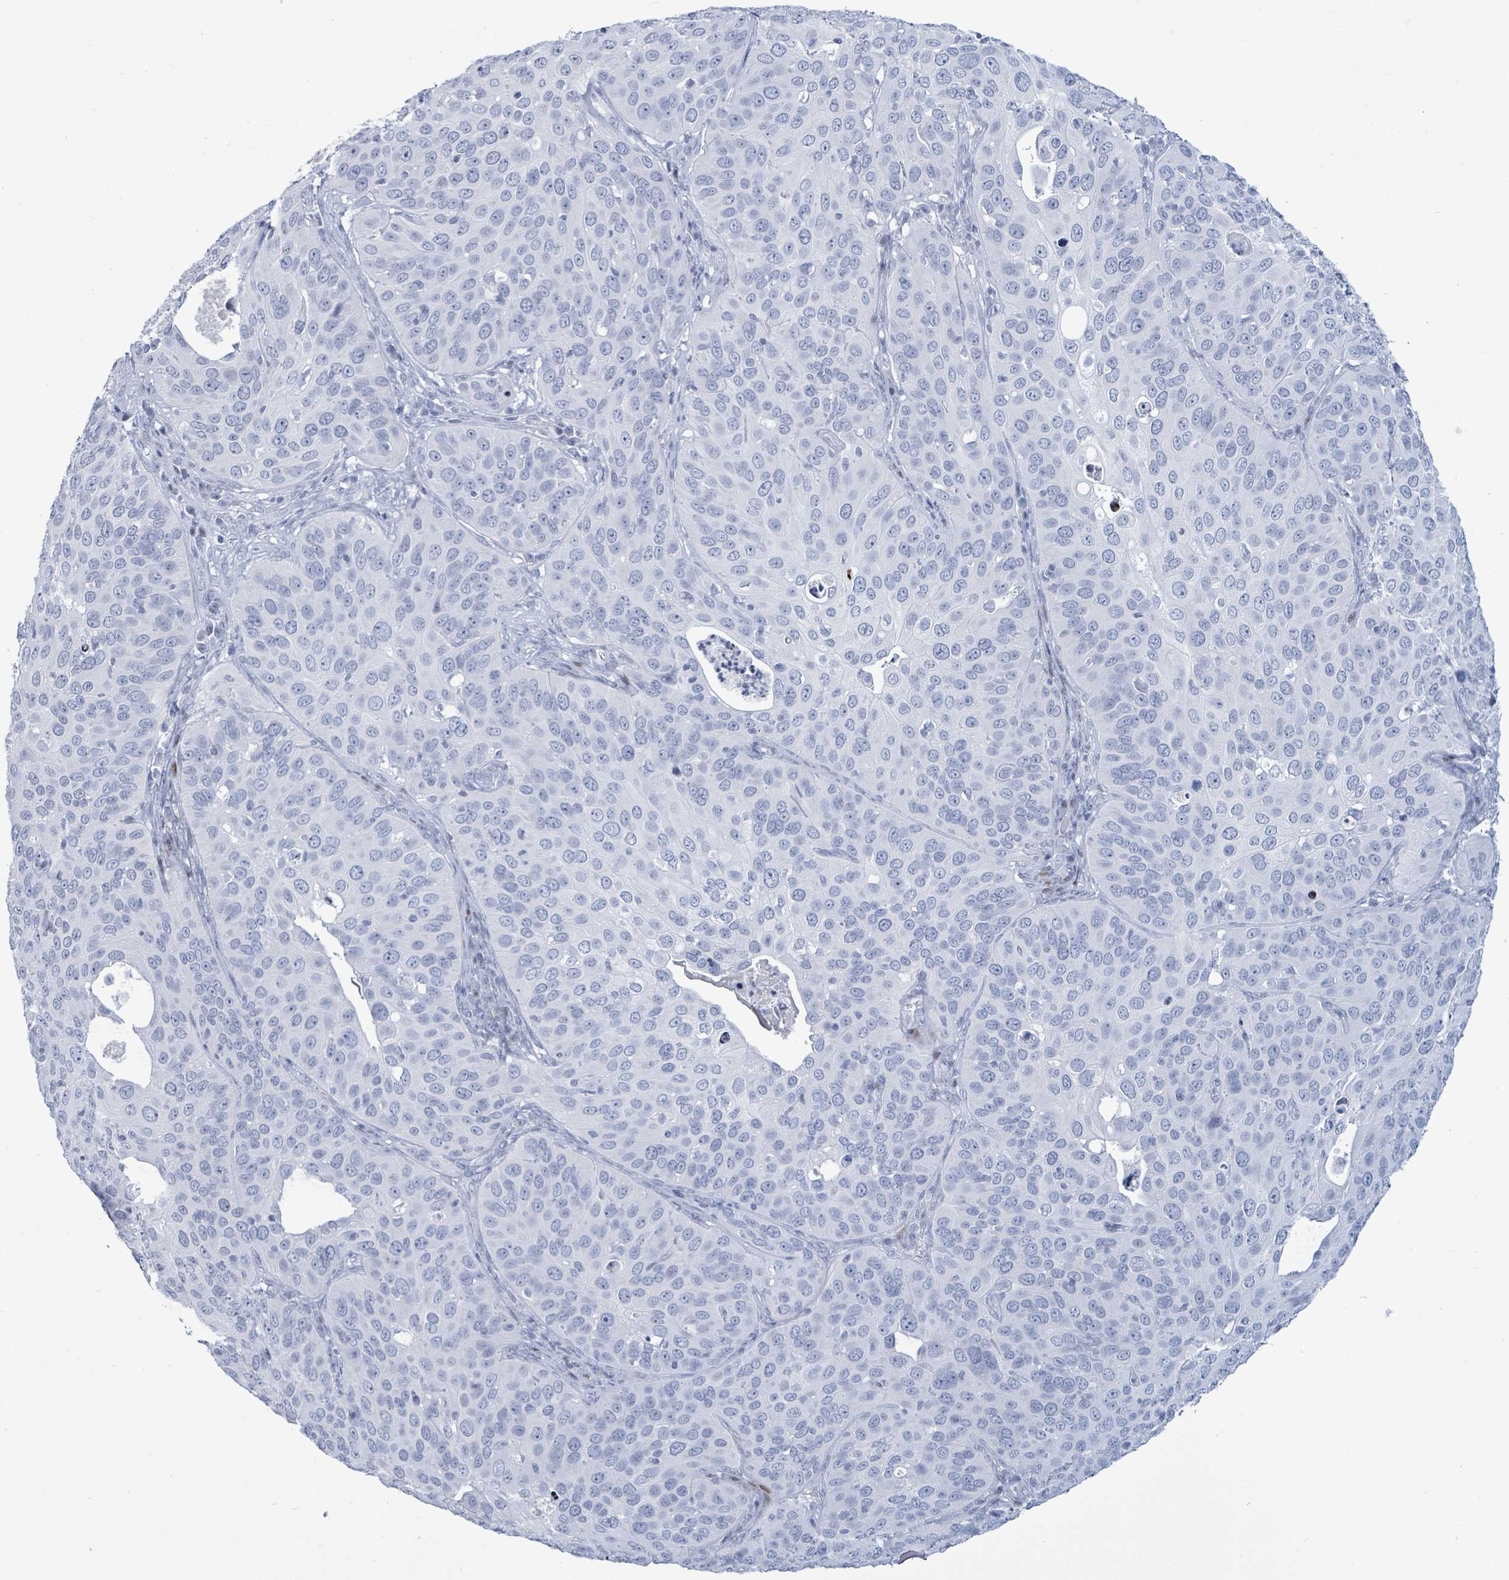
{"staining": {"intensity": "negative", "quantity": "none", "location": "none"}, "tissue": "cervical cancer", "cell_type": "Tumor cells", "image_type": "cancer", "snomed": [{"axis": "morphology", "description": "Squamous cell carcinoma, NOS"}, {"axis": "topography", "description": "Cervix"}], "caption": "DAB (3,3'-diaminobenzidine) immunohistochemical staining of cervical squamous cell carcinoma reveals no significant expression in tumor cells.", "gene": "MALL", "patient": {"sex": "female", "age": 36}}